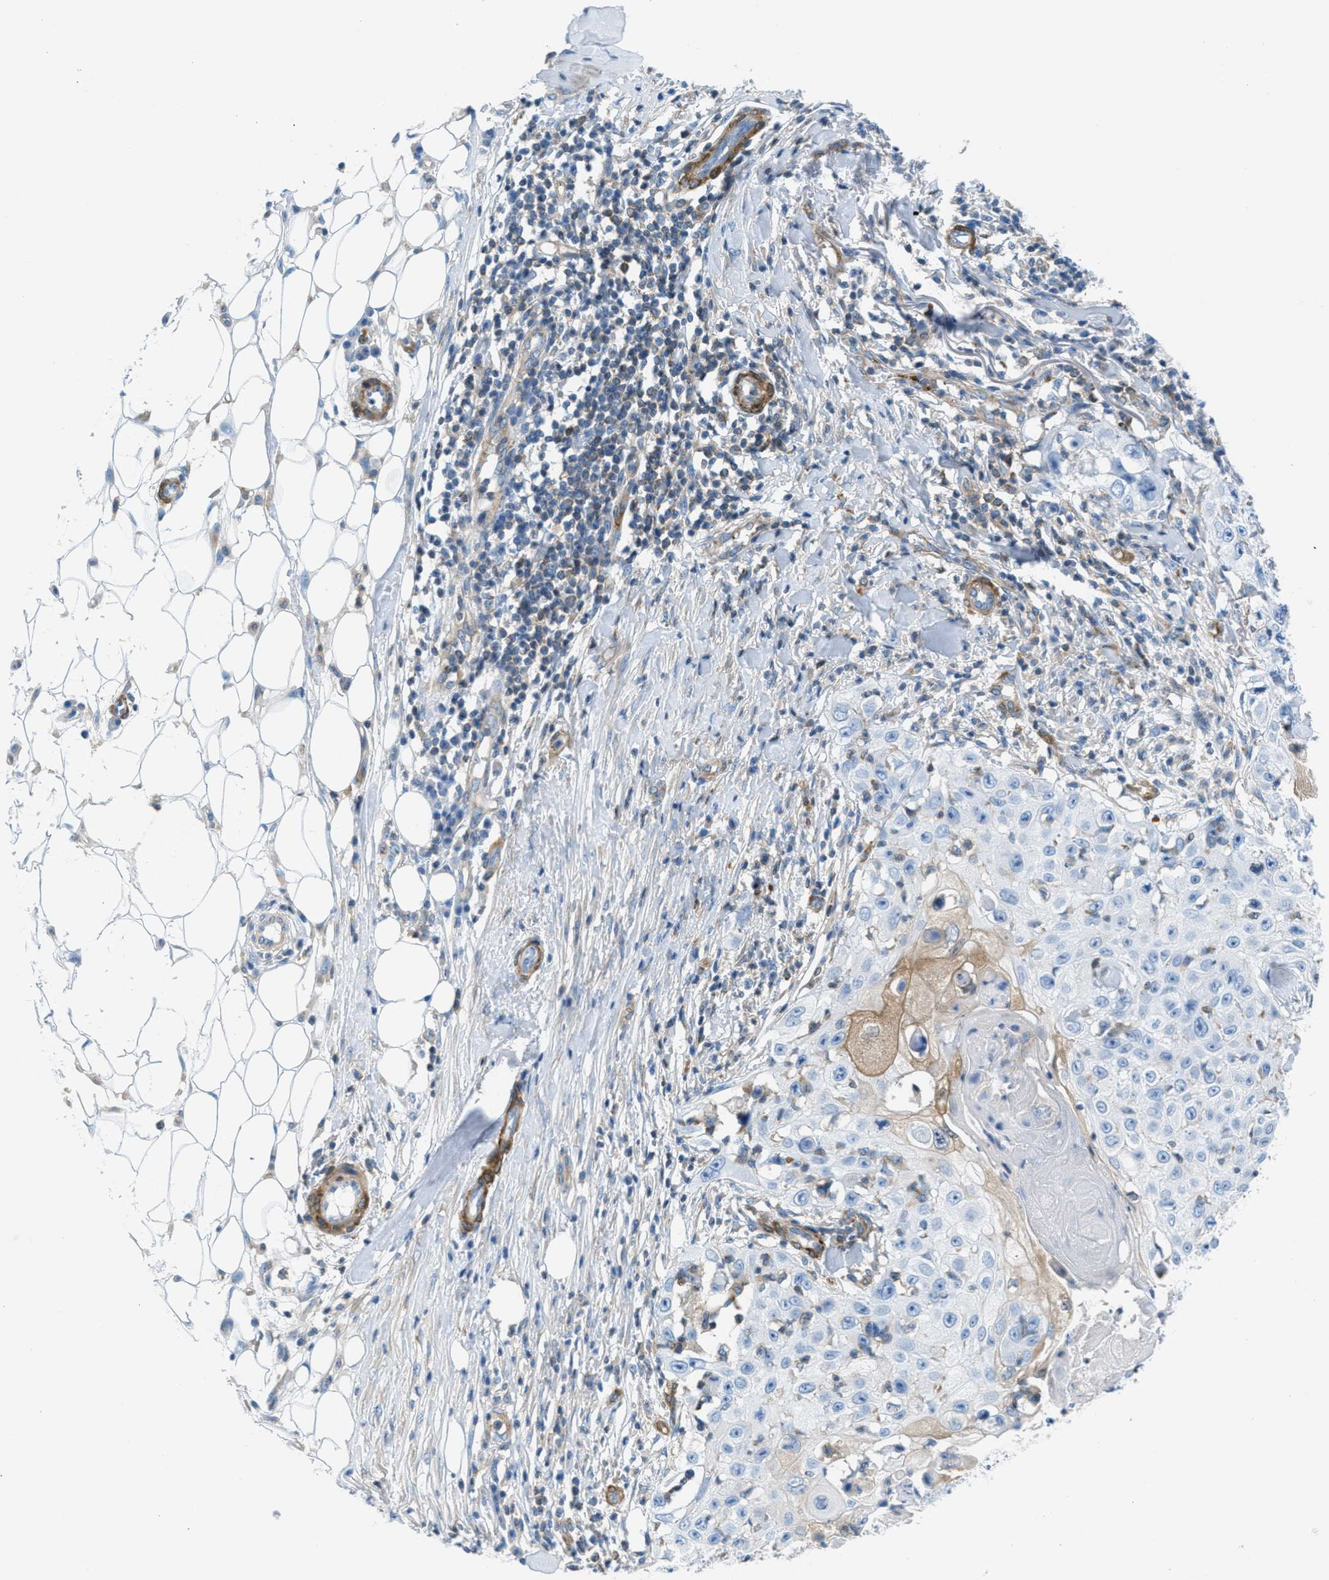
{"staining": {"intensity": "negative", "quantity": "none", "location": "none"}, "tissue": "skin cancer", "cell_type": "Tumor cells", "image_type": "cancer", "snomed": [{"axis": "morphology", "description": "Squamous cell carcinoma, NOS"}, {"axis": "topography", "description": "Skin"}], "caption": "Photomicrograph shows no protein staining in tumor cells of squamous cell carcinoma (skin) tissue.", "gene": "MAPRE2", "patient": {"sex": "male", "age": 86}}